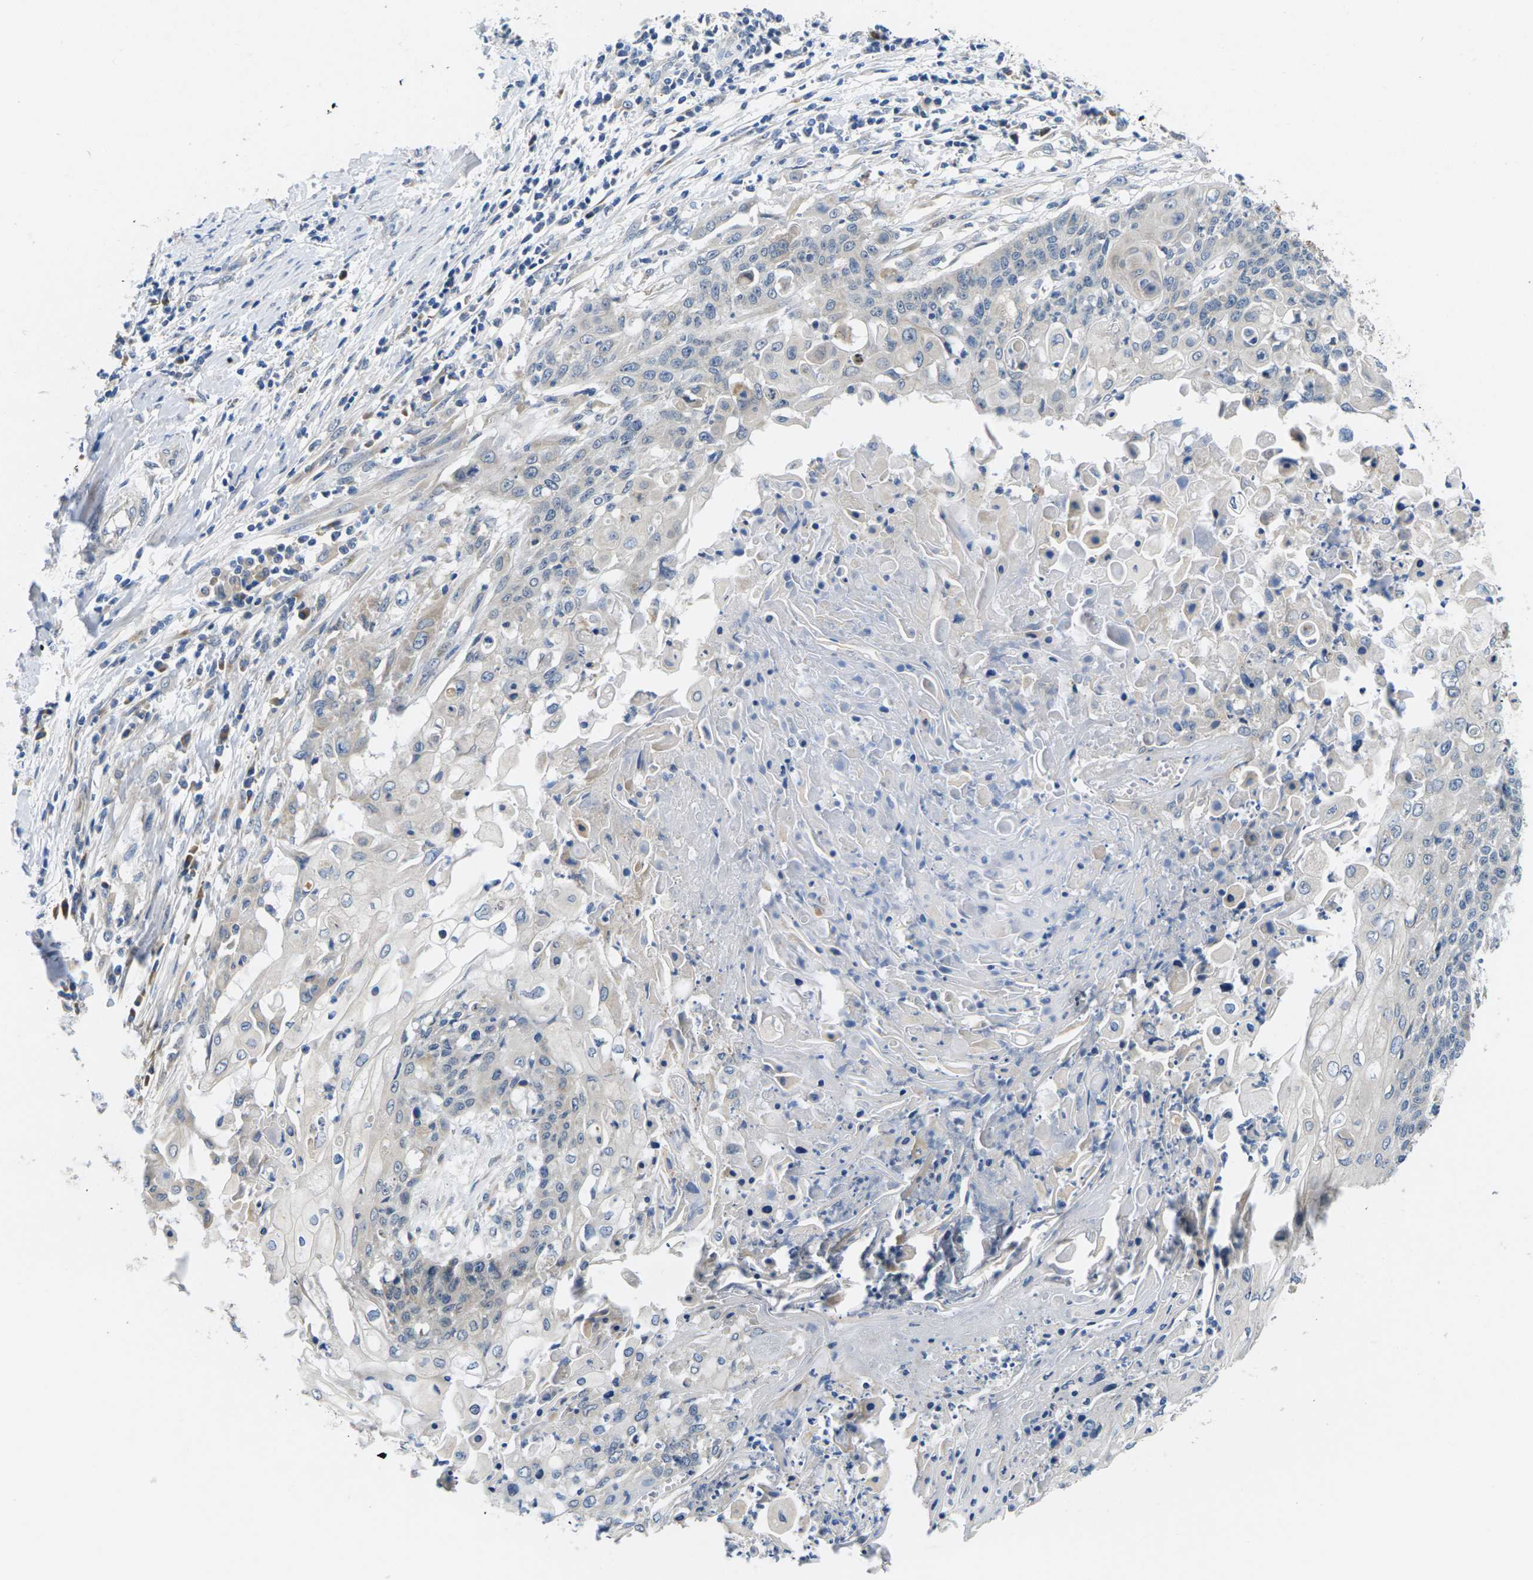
{"staining": {"intensity": "weak", "quantity": "<25%", "location": "cytoplasmic/membranous"}, "tissue": "cervical cancer", "cell_type": "Tumor cells", "image_type": "cancer", "snomed": [{"axis": "morphology", "description": "Squamous cell carcinoma, NOS"}, {"axis": "topography", "description": "Cervix"}], "caption": "Immunohistochemistry (IHC) of squamous cell carcinoma (cervical) shows no positivity in tumor cells.", "gene": "ERGIC3", "patient": {"sex": "female", "age": 39}}